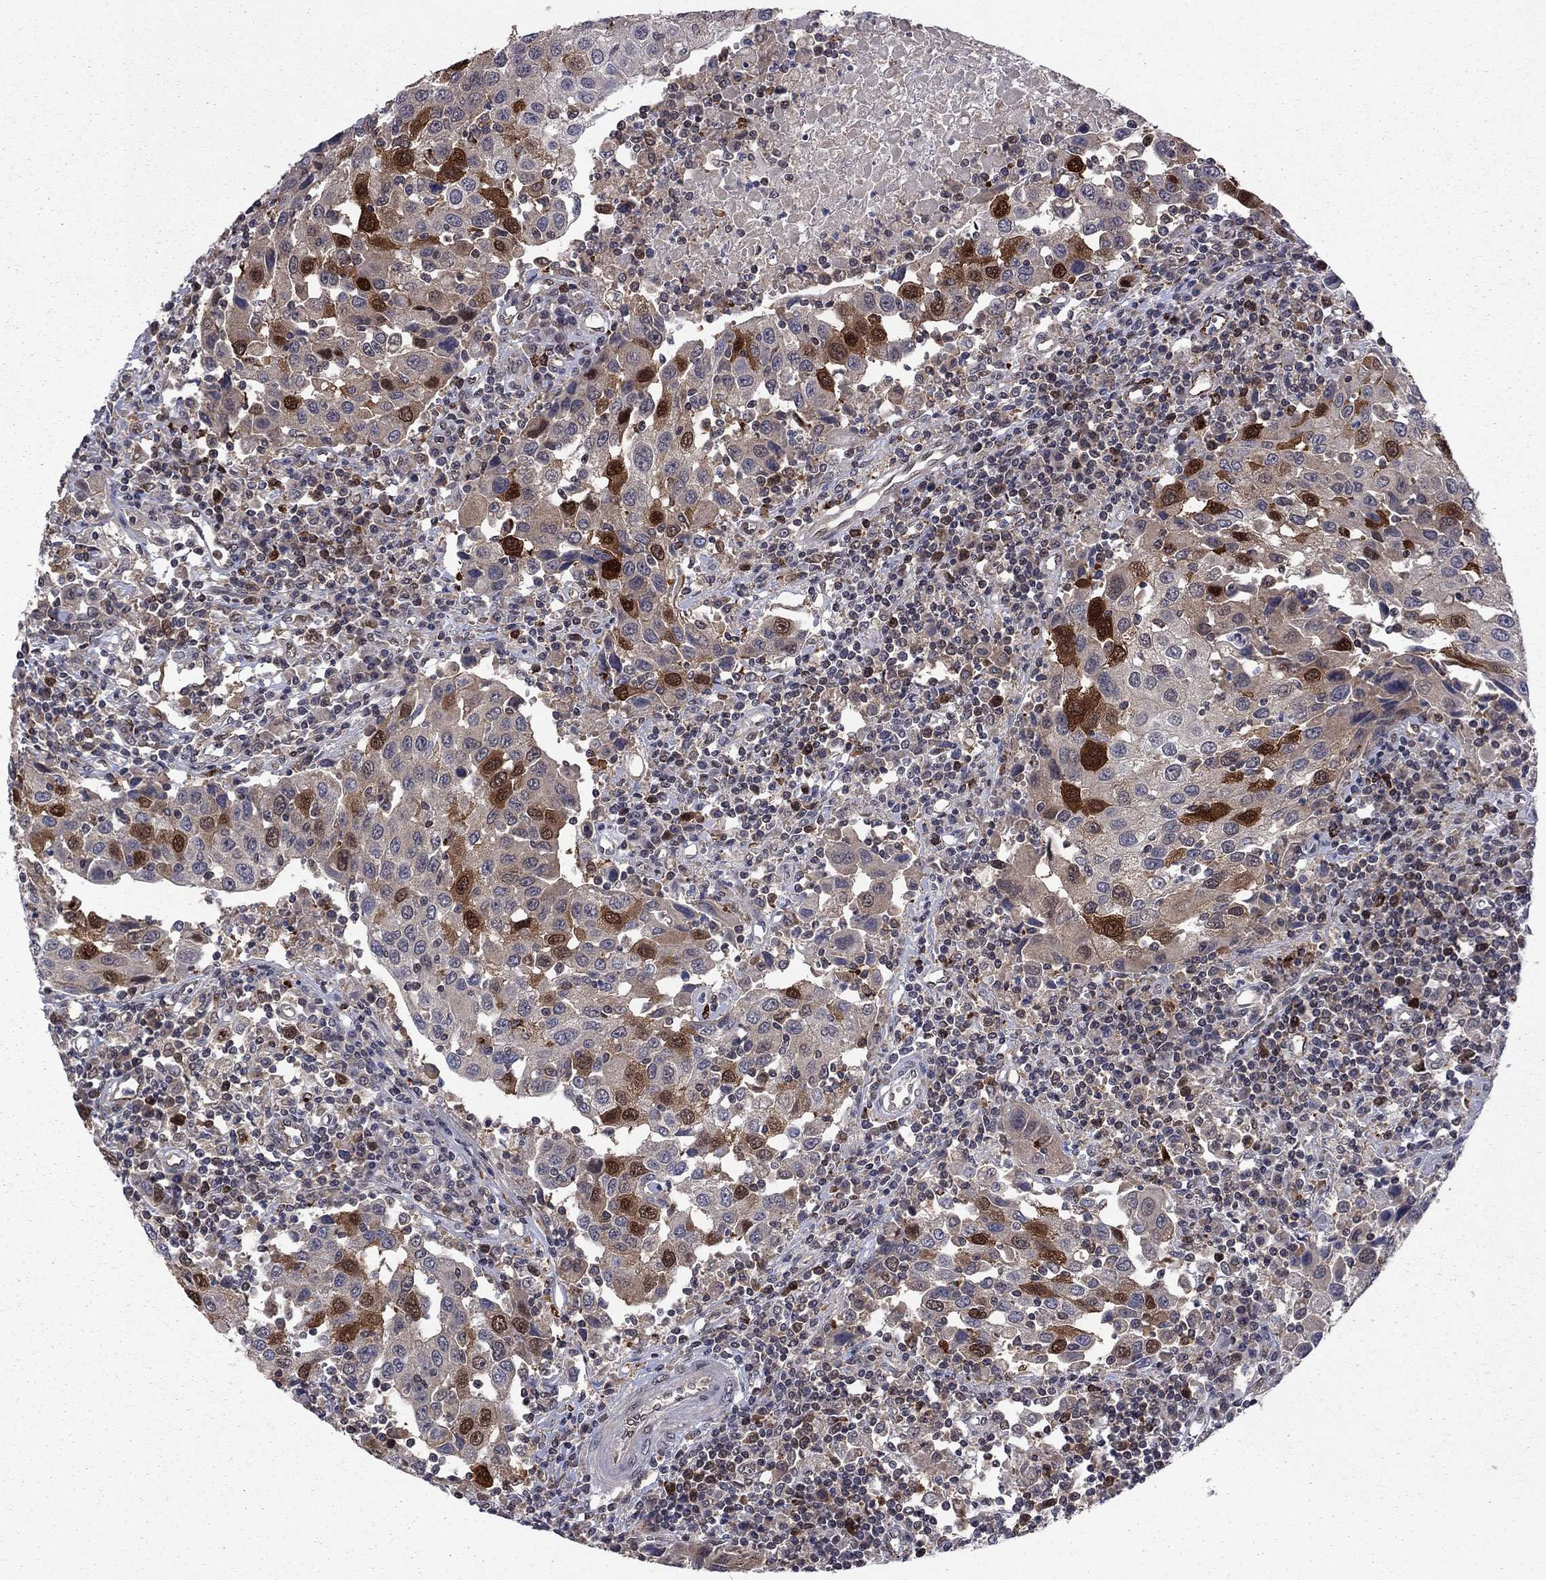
{"staining": {"intensity": "strong", "quantity": "<25%", "location": "cytoplasmic/membranous,nuclear"}, "tissue": "urothelial cancer", "cell_type": "Tumor cells", "image_type": "cancer", "snomed": [{"axis": "morphology", "description": "Urothelial carcinoma, High grade"}, {"axis": "topography", "description": "Urinary bladder"}], "caption": "A brown stain highlights strong cytoplasmic/membranous and nuclear staining of a protein in human urothelial carcinoma (high-grade) tumor cells.", "gene": "GPAA1", "patient": {"sex": "female", "age": 85}}